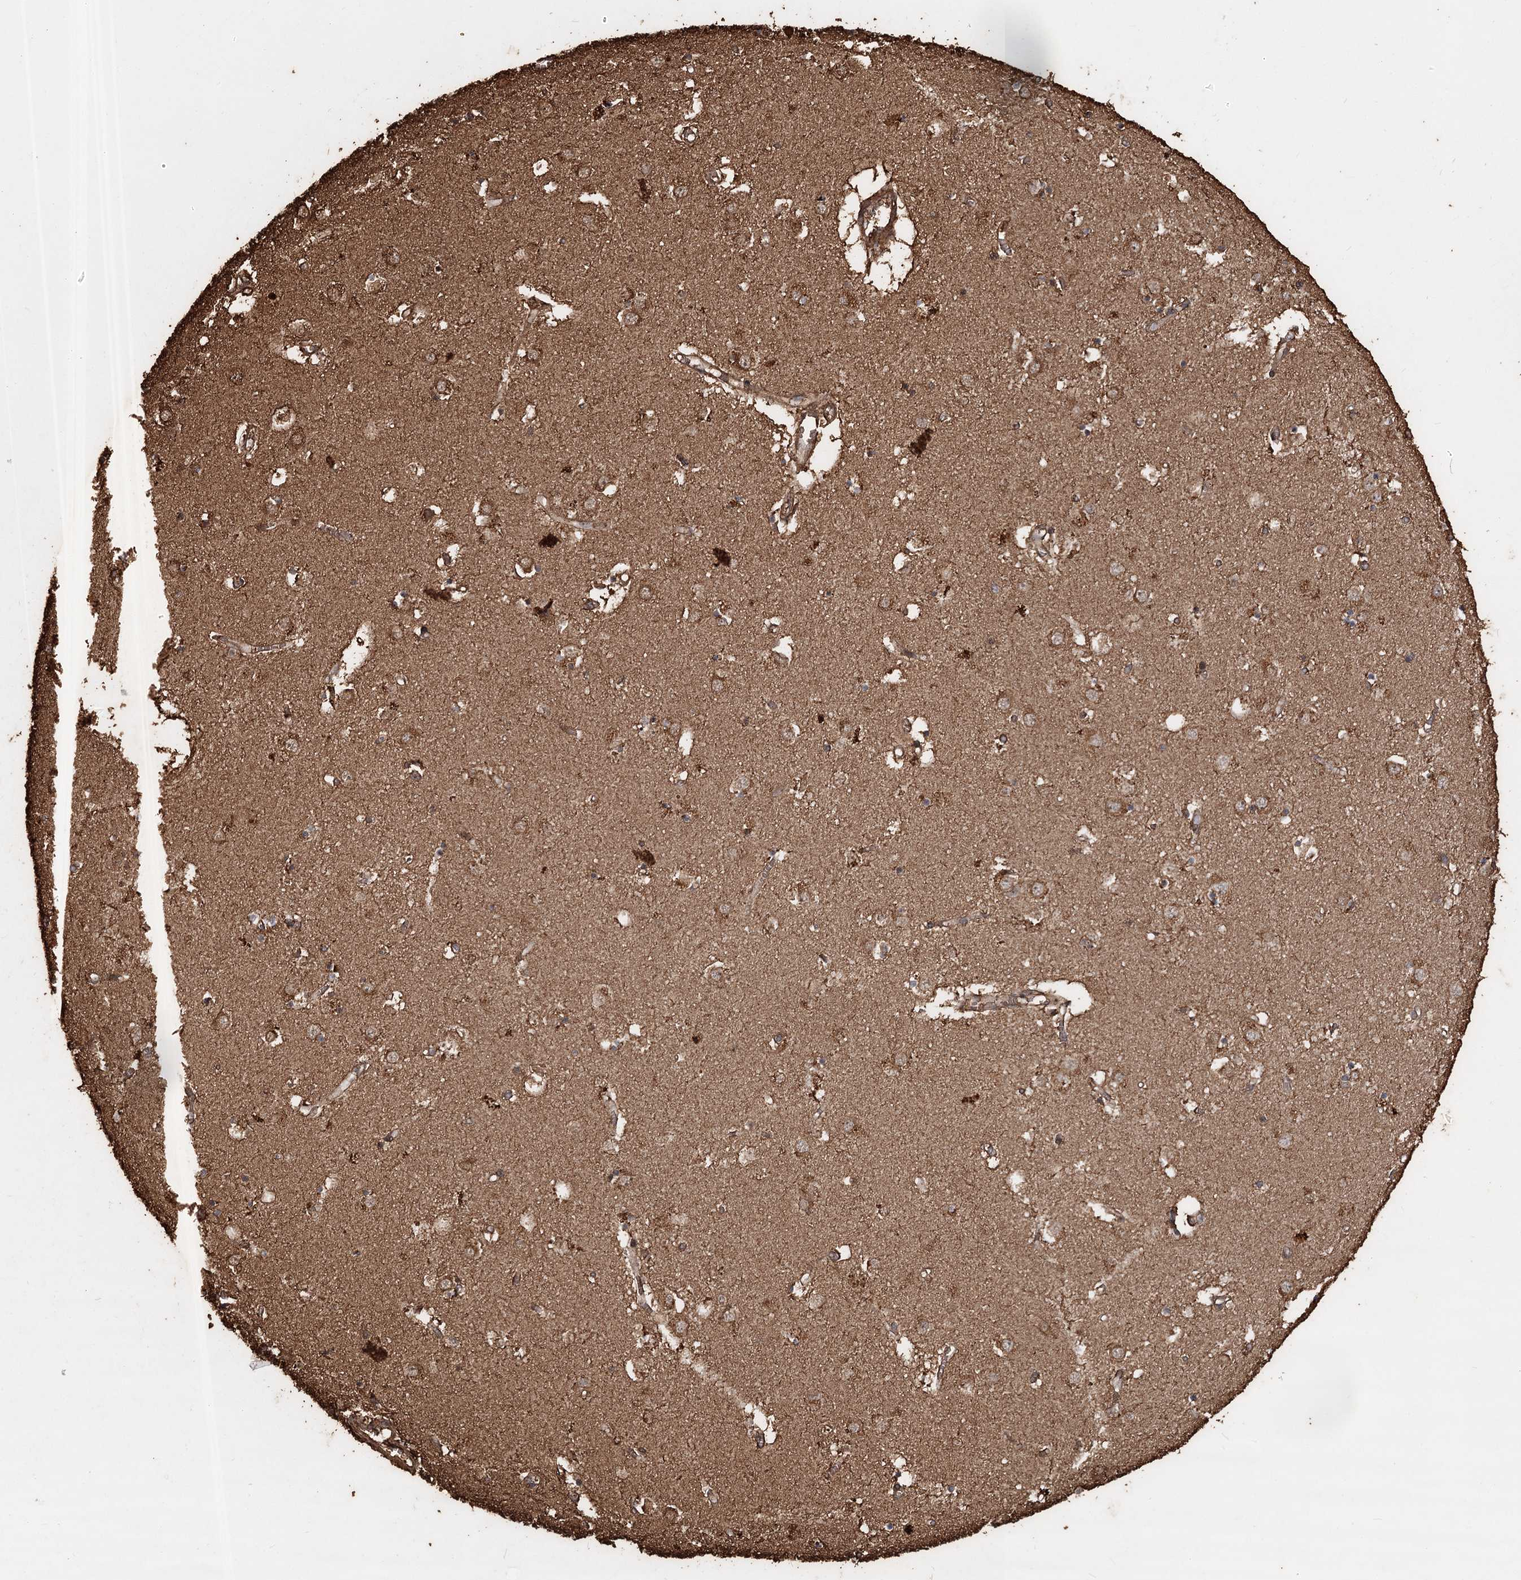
{"staining": {"intensity": "moderate", "quantity": "25%-75%", "location": "cytoplasmic/membranous"}, "tissue": "caudate", "cell_type": "Glial cells", "image_type": "normal", "snomed": [{"axis": "morphology", "description": "Normal tissue, NOS"}, {"axis": "topography", "description": "Lateral ventricle wall"}], "caption": "Caudate stained with IHC displays moderate cytoplasmic/membranous staining in approximately 25%-75% of glial cells. The staining is performed using DAB brown chromogen to label protein expression. The nuclei are counter-stained blue using hematoxylin.", "gene": "PIK3C2A", "patient": {"sex": "male", "age": 70}}